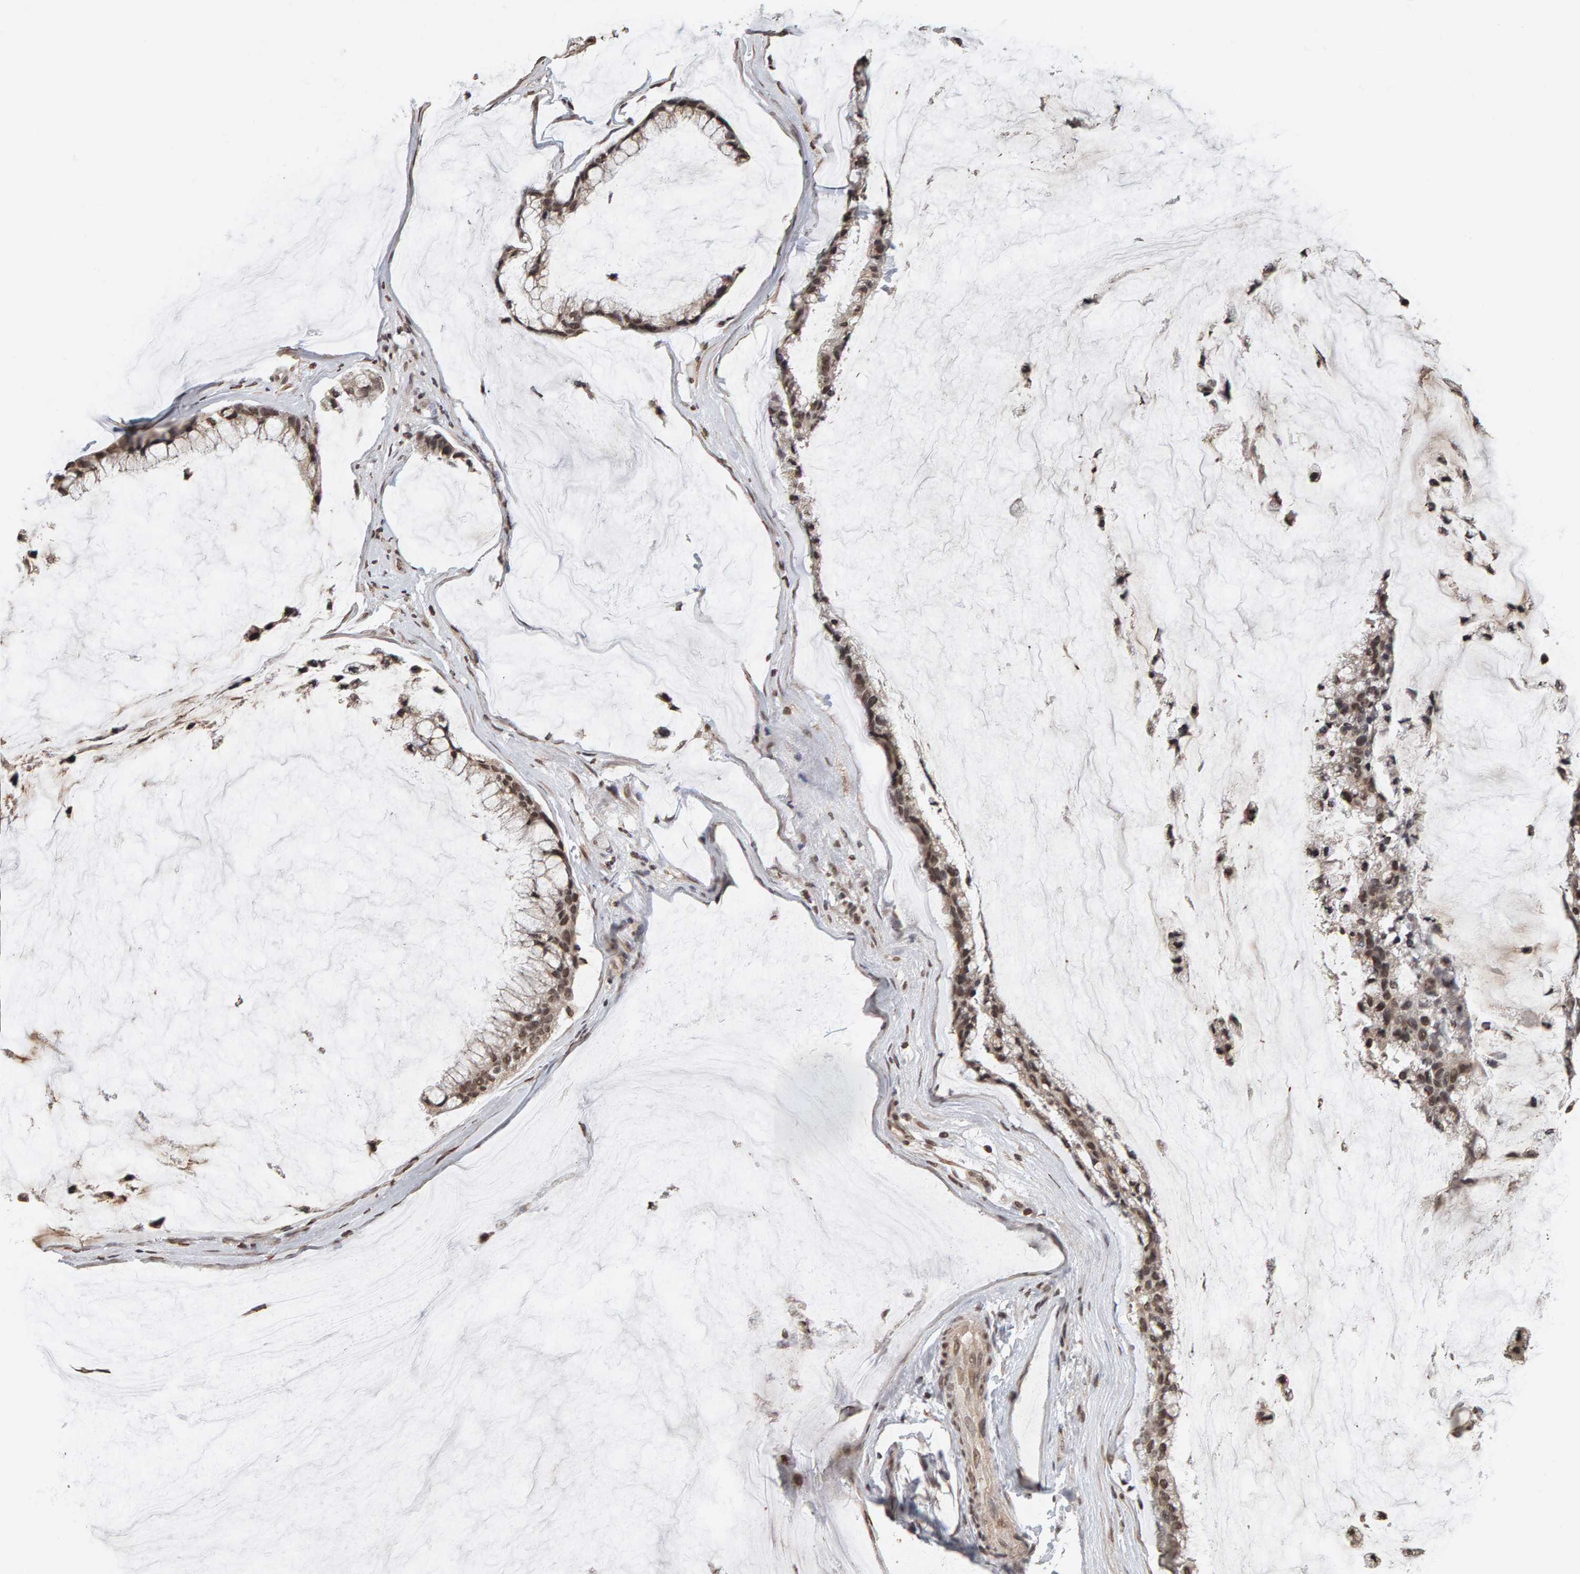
{"staining": {"intensity": "weak", "quantity": ">75%", "location": "nuclear"}, "tissue": "ovarian cancer", "cell_type": "Tumor cells", "image_type": "cancer", "snomed": [{"axis": "morphology", "description": "Cystadenocarcinoma, mucinous, NOS"}, {"axis": "topography", "description": "Ovary"}], "caption": "Immunohistochemical staining of human mucinous cystadenocarcinoma (ovarian) reveals low levels of weak nuclear protein positivity in about >75% of tumor cells. The protein of interest is stained brown, and the nuclei are stained in blue (DAB (3,3'-diaminobenzidine) IHC with brightfield microscopy, high magnification).", "gene": "AFF4", "patient": {"sex": "female", "age": 39}}